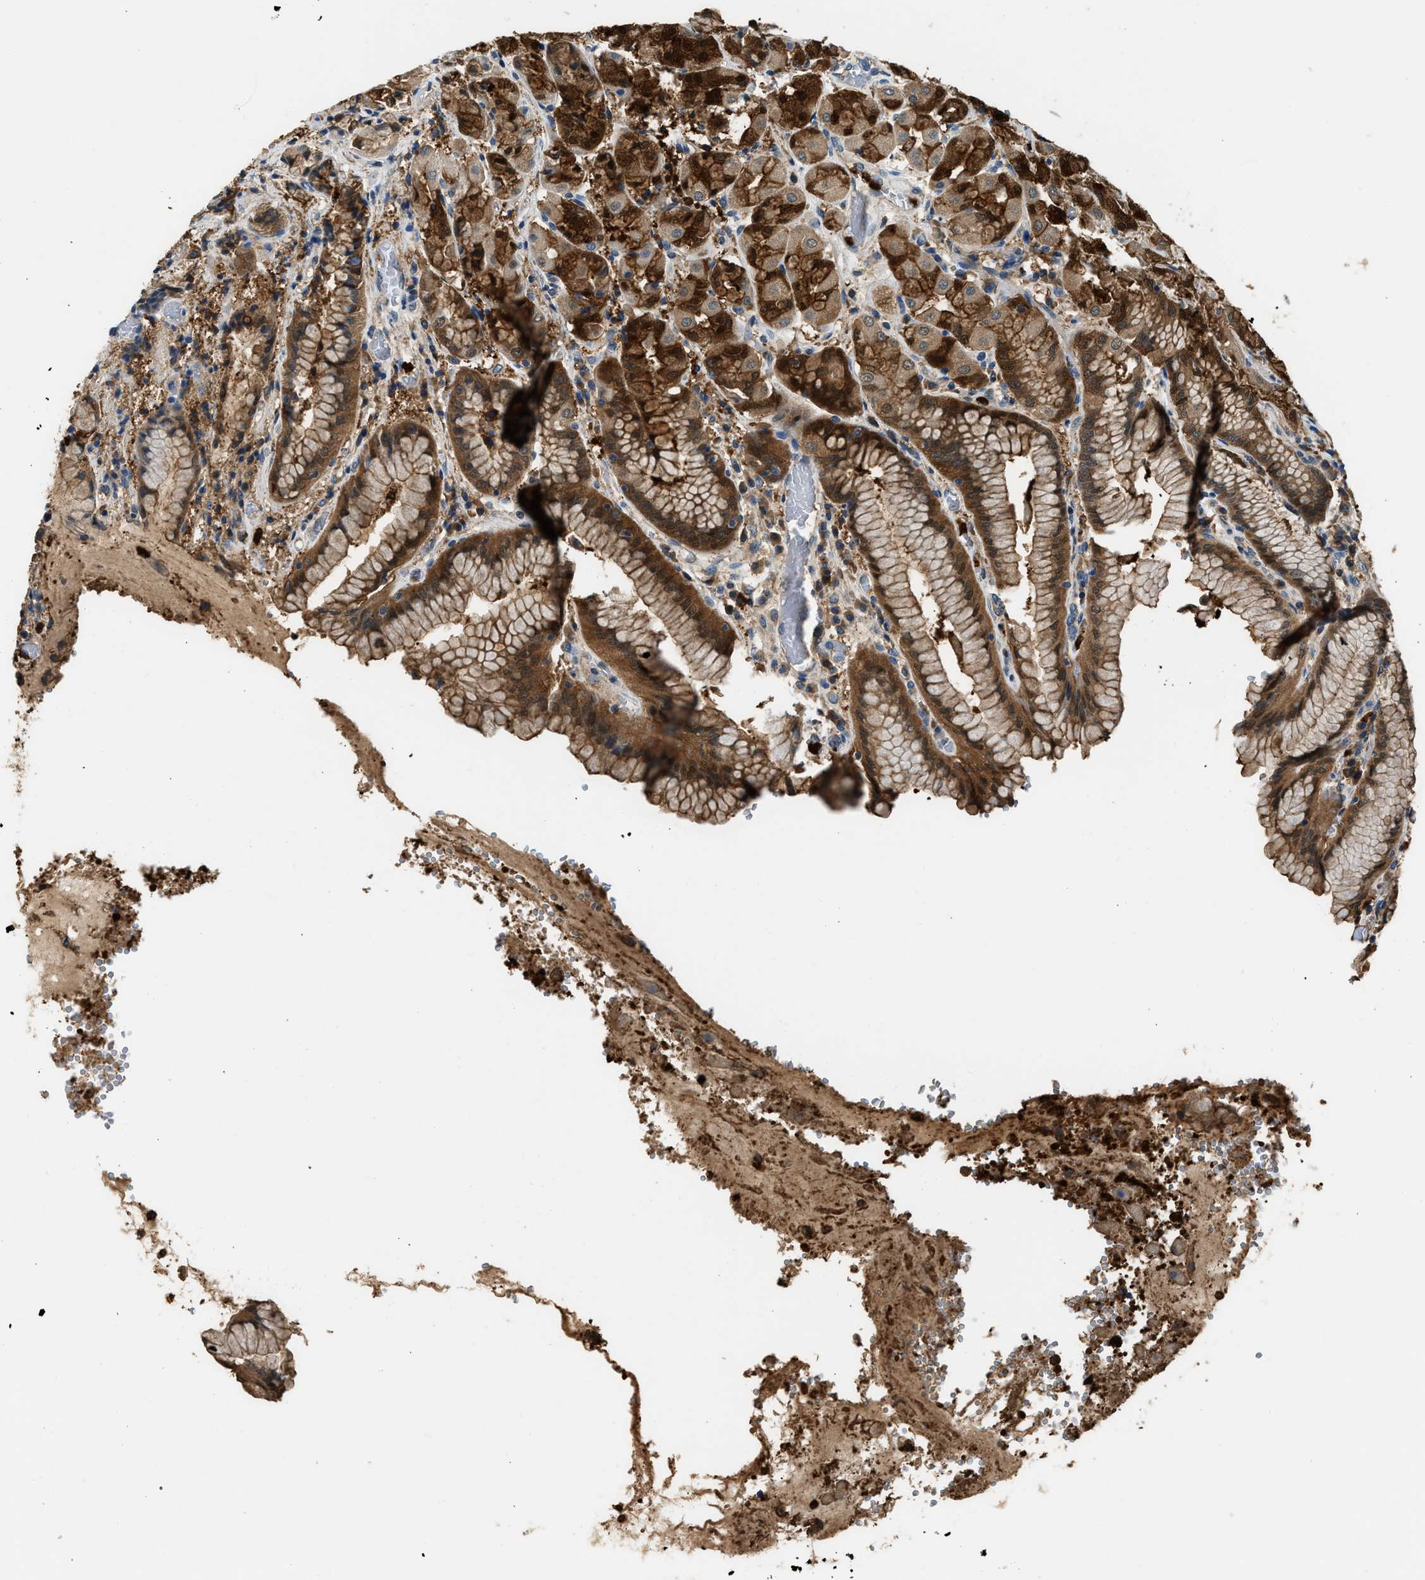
{"staining": {"intensity": "strong", "quantity": ">75%", "location": "cytoplasmic/membranous,nuclear"}, "tissue": "stomach", "cell_type": "Glandular cells", "image_type": "normal", "snomed": [{"axis": "morphology", "description": "Normal tissue, NOS"}, {"axis": "topography", "description": "Stomach"}, {"axis": "topography", "description": "Stomach, lower"}], "caption": "Immunohistochemical staining of unremarkable stomach reveals high levels of strong cytoplasmic/membranous,nuclear expression in about >75% of glandular cells. The protein is shown in brown color, while the nuclei are stained blue.", "gene": "ANXA3", "patient": {"sex": "female", "age": 56}}